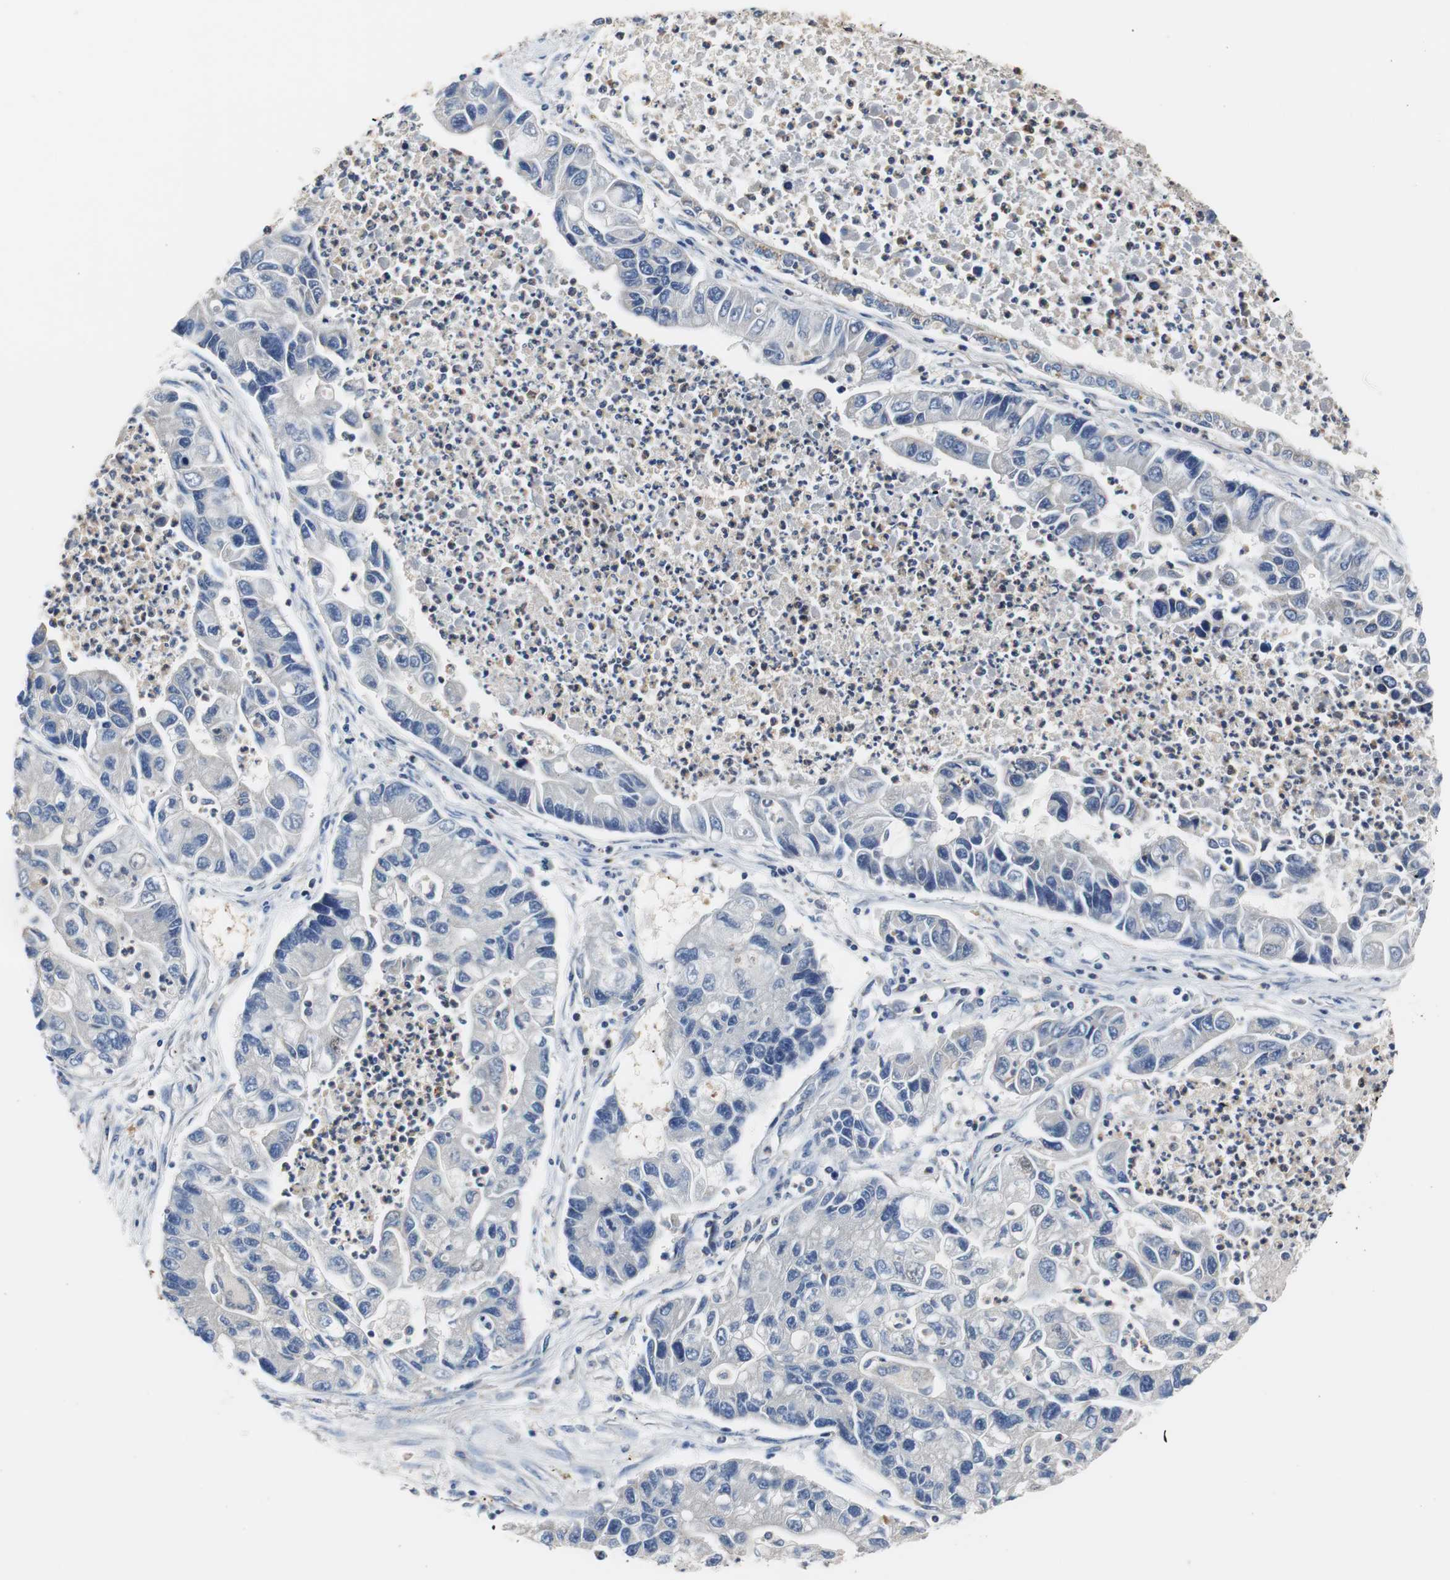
{"staining": {"intensity": "negative", "quantity": "none", "location": "none"}, "tissue": "lung cancer", "cell_type": "Tumor cells", "image_type": "cancer", "snomed": [{"axis": "morphology", "description": "Adenocarcinoma, NOS"}, {"axis": "topography", "description": "Lung"}], "caption": "This is a micrograph of immunohistochemistry (IHC) staining of lung cancer (adenocarcinoma), which shows no positivity in tumor cells.", "gene": "VAMP8", "patient": {"sex": "female", "age": 51}}